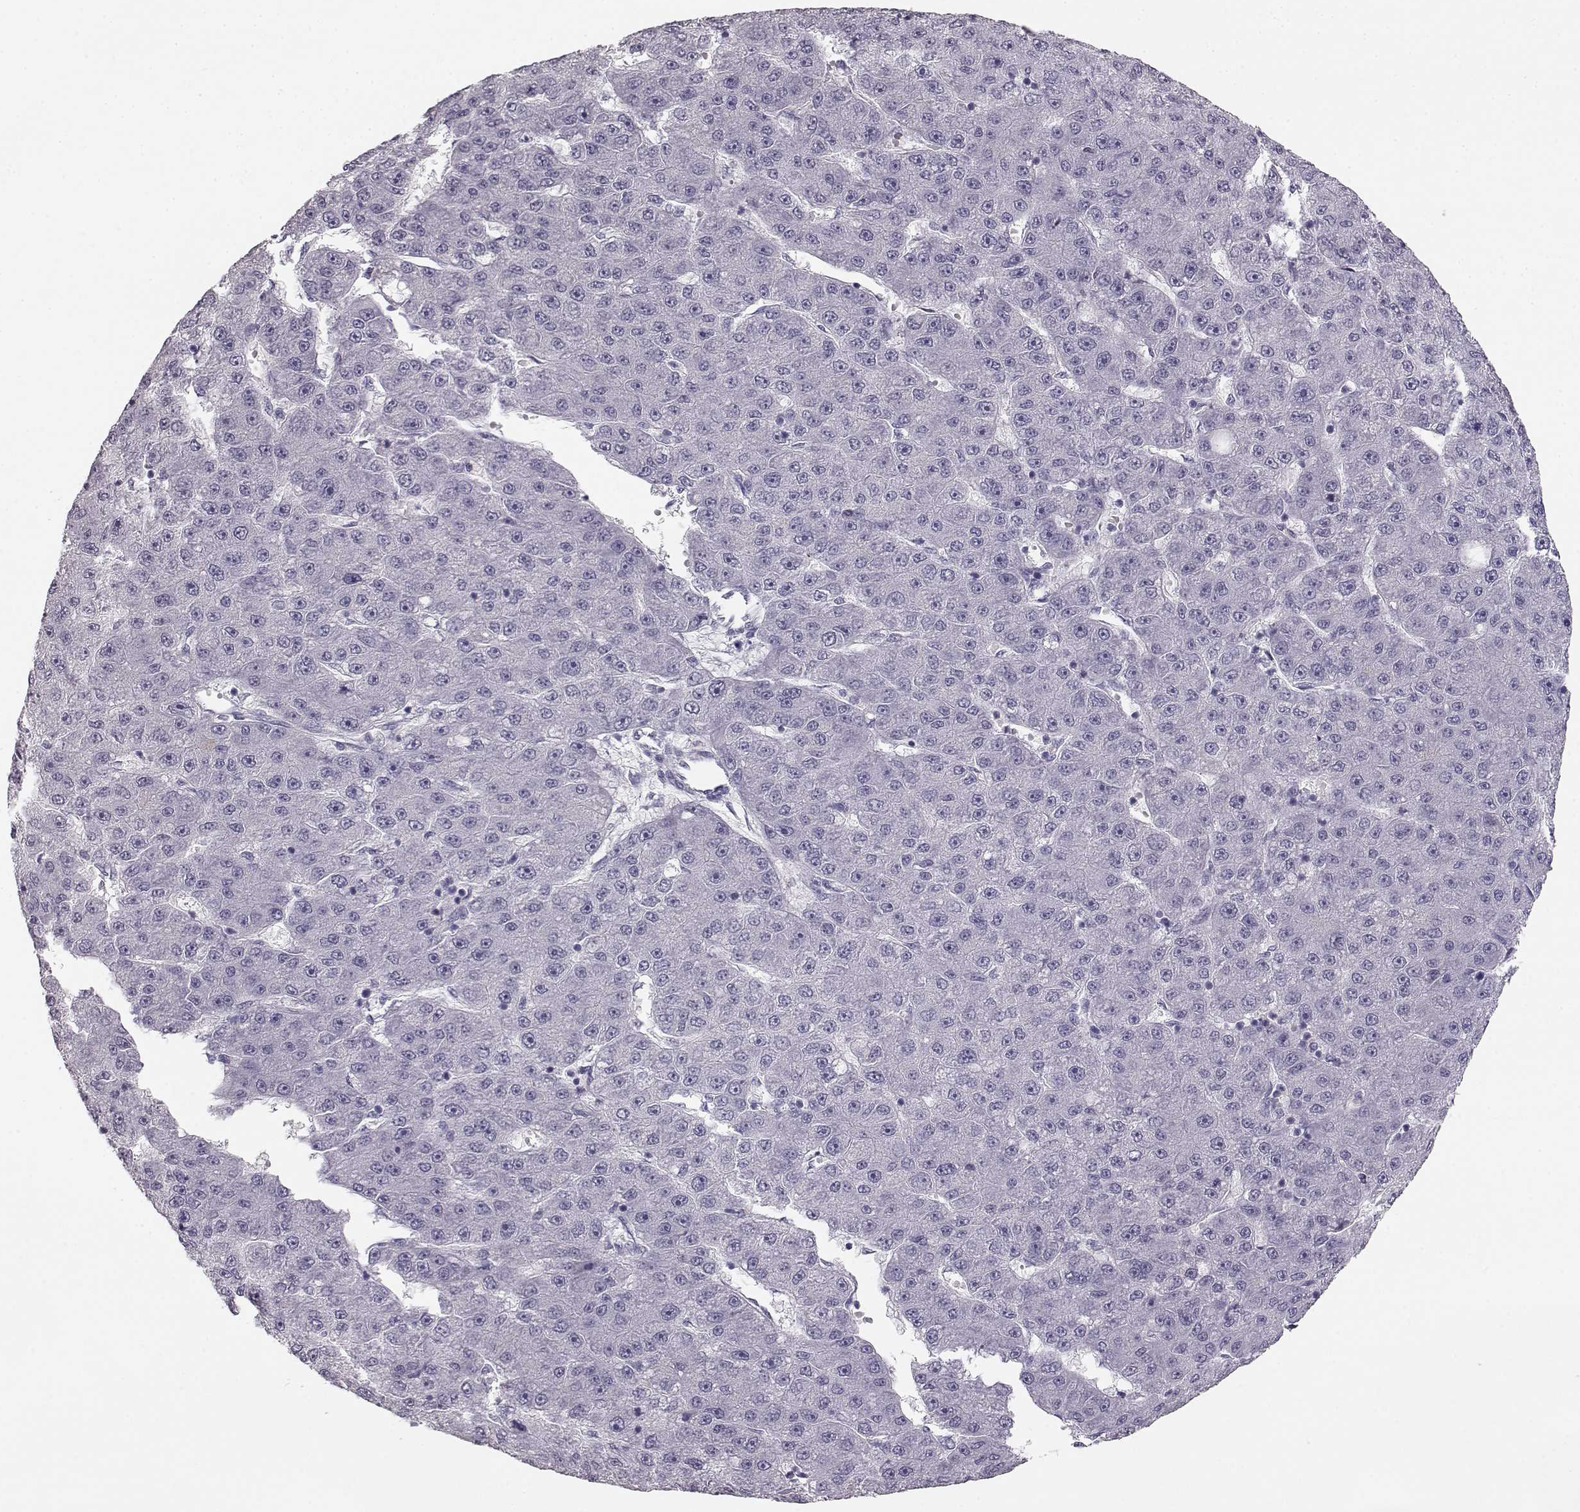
{"staining": {"intensity": "negative", "quantity": "none", "location": "none"}, "tissue": "liver cancer", "cell_type": "Tumor cells", "image_type": "cancer", "snomed": [{"axis": "morphology", "description": "Carcinoma, Hepatocellular, NOS"}, {"axis": "topography", "description": "Liver"}], "caption": "Immunohistochemical staining of liver cancer displays no significant staining in tumor cells.", "gene": "BFSP2", "patient": {"sex": "male", "age": 67}}